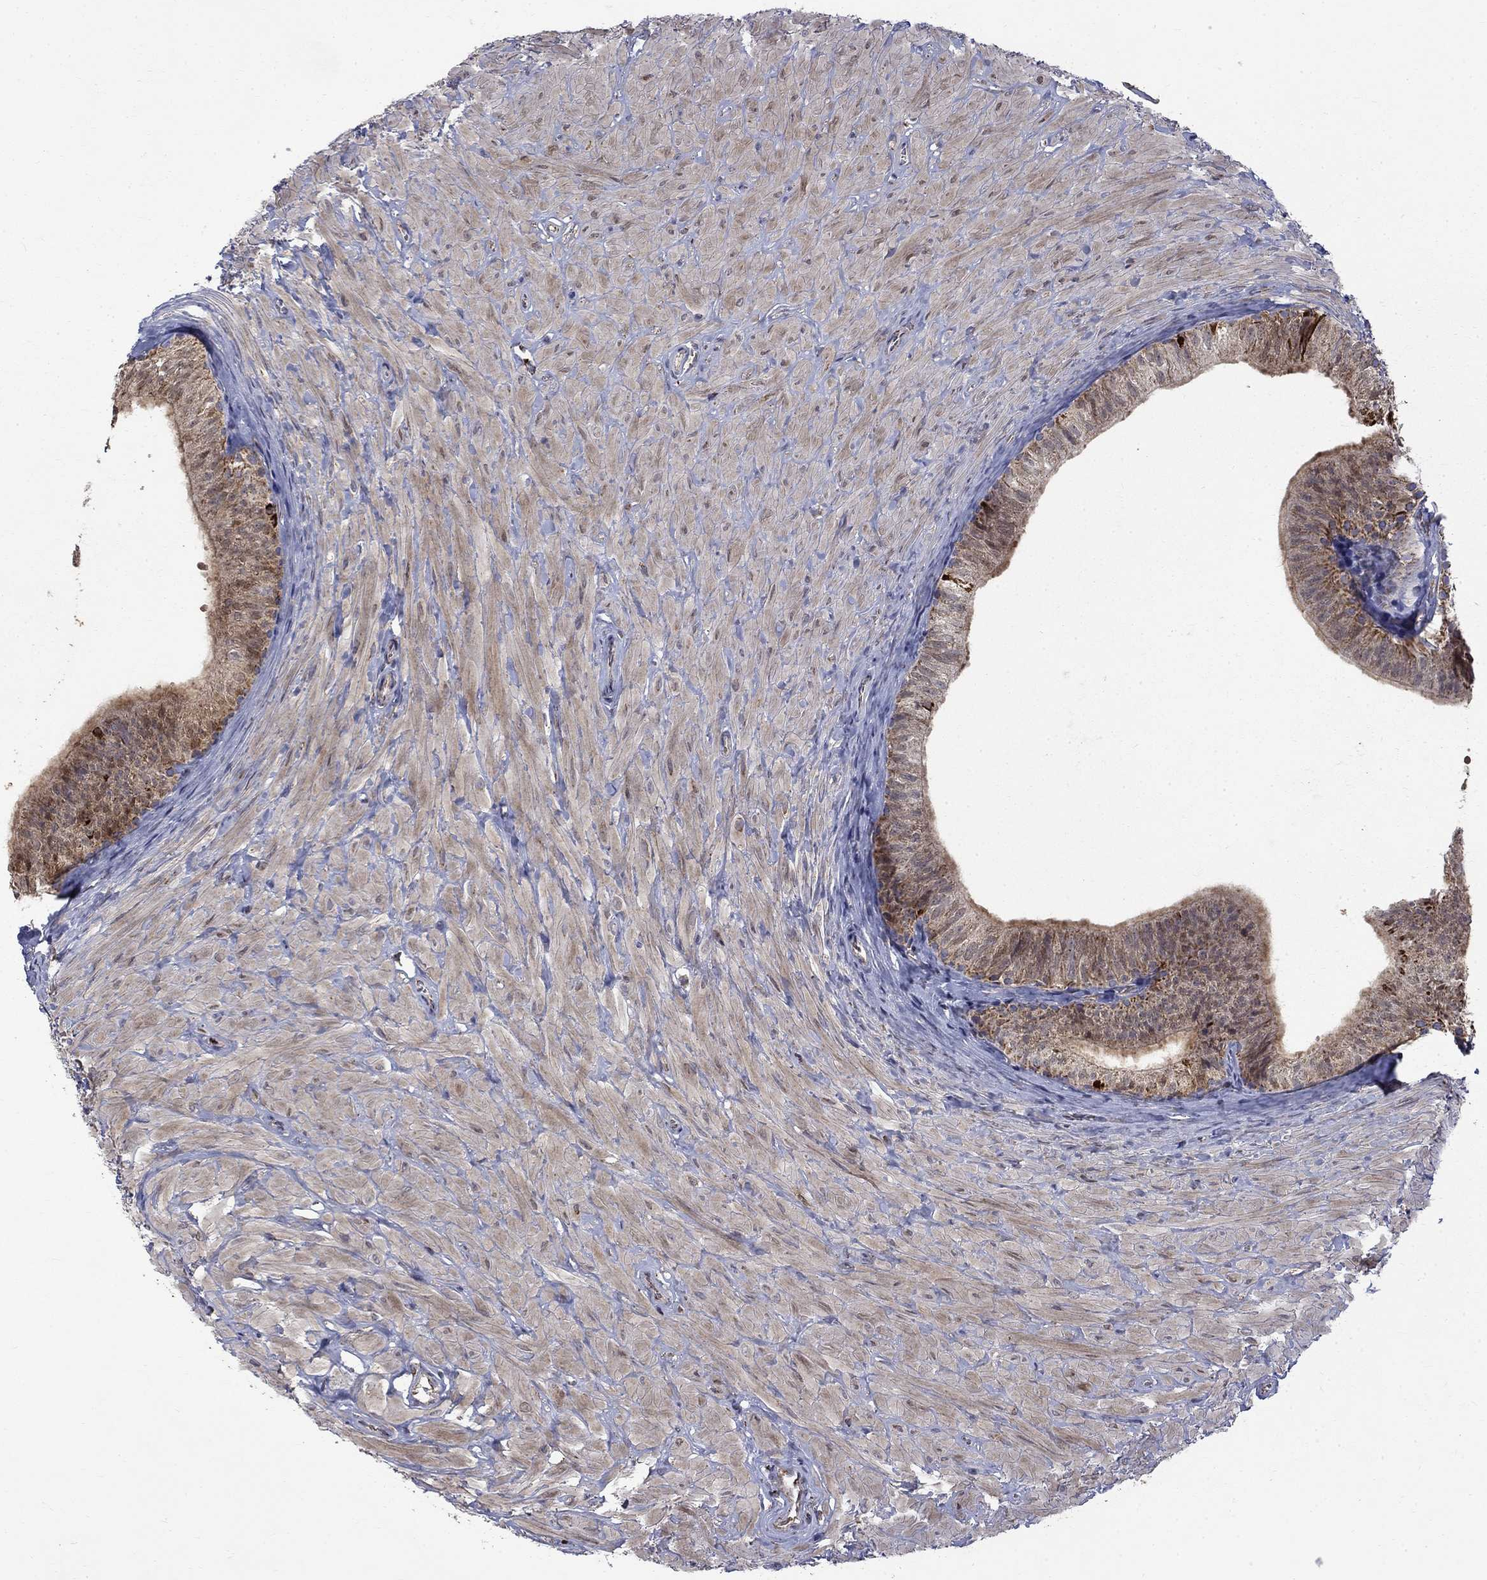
{"staining": {"intensity": "strong", "quantity": "<25%", "location": "cytoplasmic/membranous"}, "tissue": "epididymis", "cell_type": "Glandular cells", "image_type": "normal", "snomed": [{"axis": "morphology", "description": "Normal tissue, NOS"}, {"axis": "topography", "description": "Epididymis"}, {"axis": "topography", "description": "Vas deferens"}], "caption": "Protein expression analysis of normal human epididymis reveals strong cytoplasmic/membranous positivity in approximately <25% of glandular cells. The protein is stained brown, and the nuclei are stained in blue (DAB IHC with brightfield microscopy, high magnification).", "gene": "PCBP3", "patient": {"sex": "male", "age": 23}}